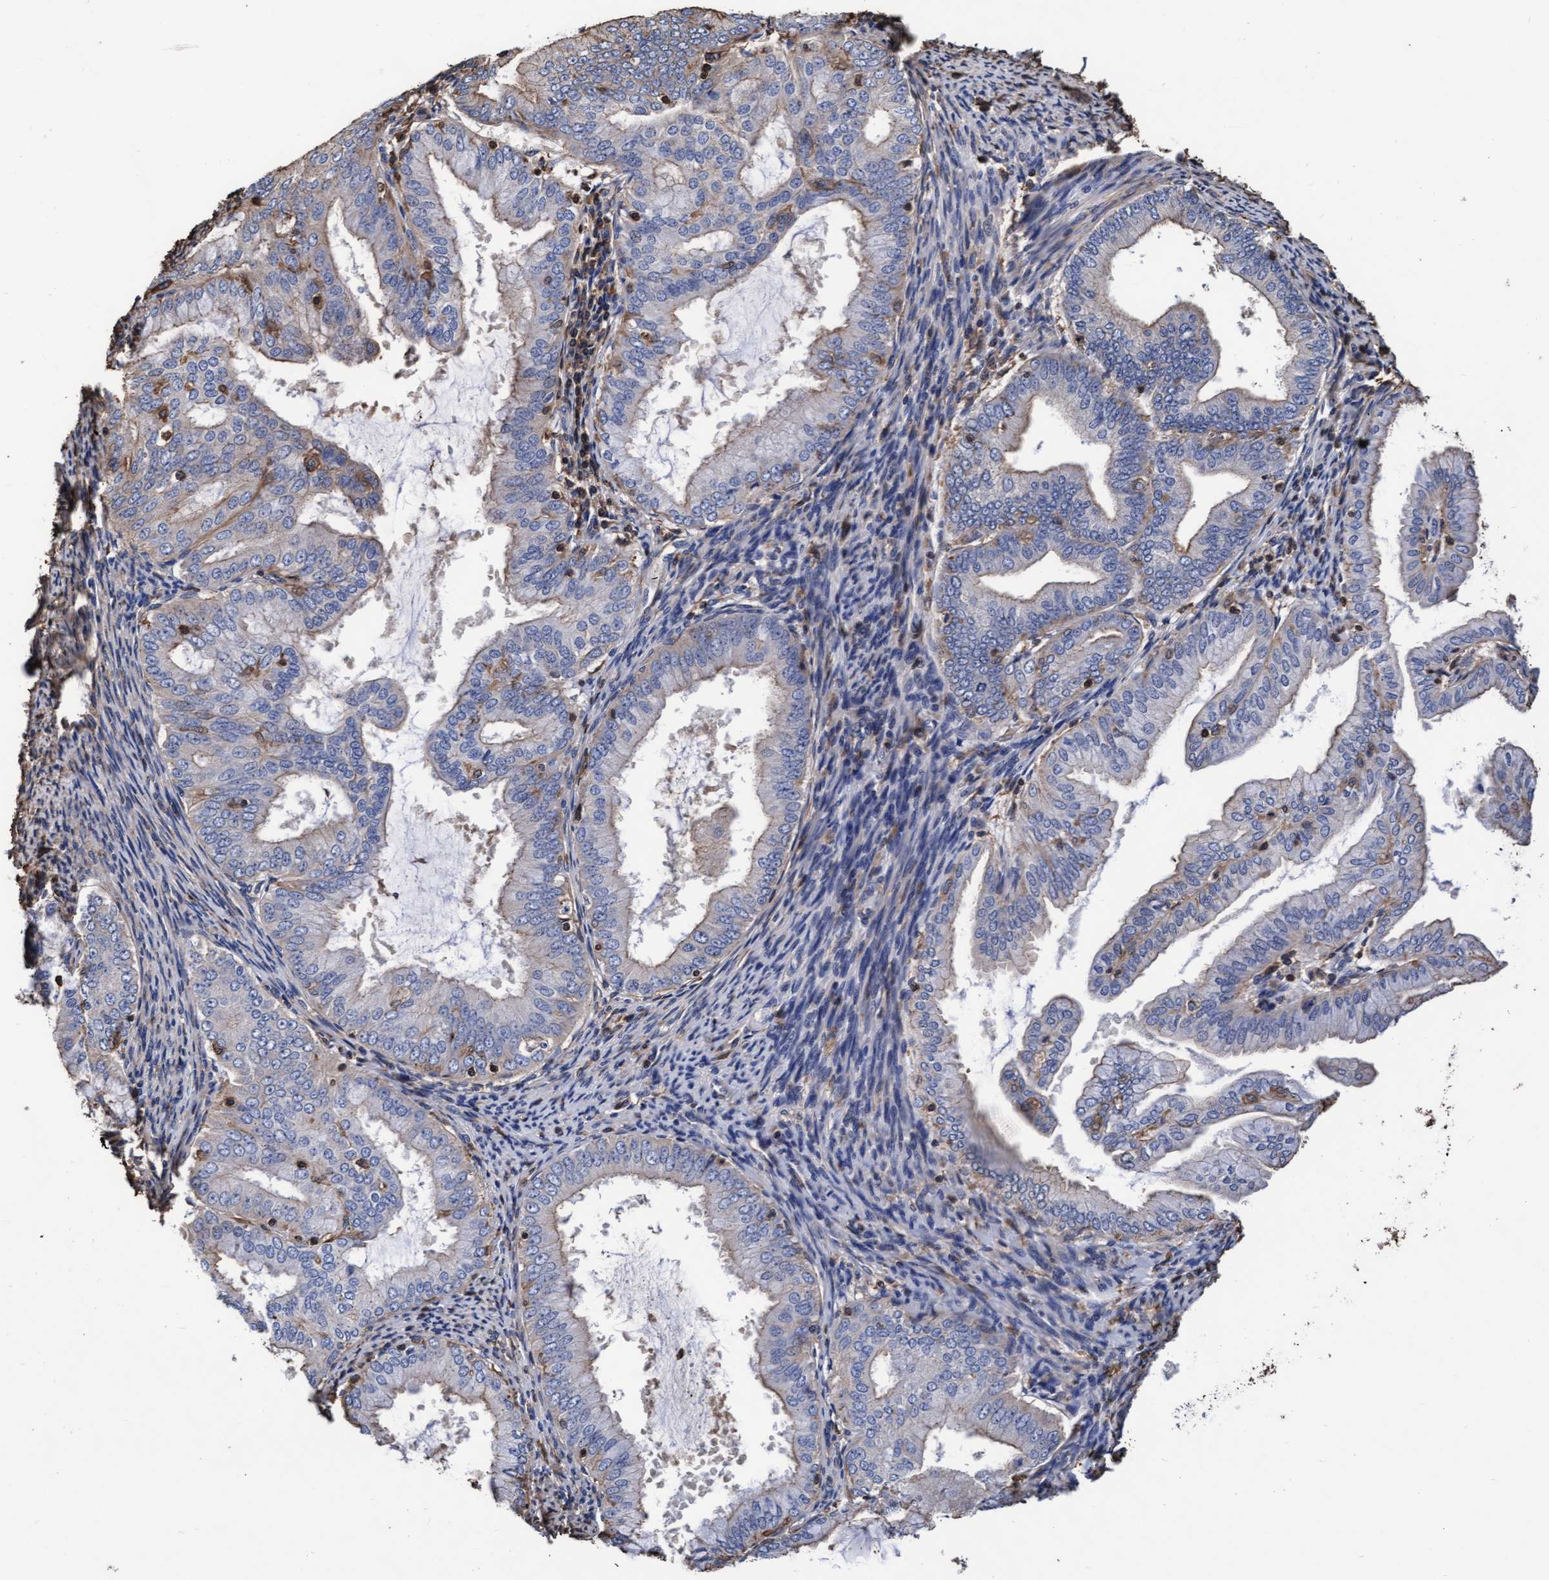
{"staining": {"intensity": "weak", "quantity": "25%-75%", "location": "cytoplasmic/membranous"}, "tissue": "endometrial cancer", "cell_type": "Tumor cells", "image_type": "cancer", "snomed": [{"axis": "morphology", "description": "Adenocarcinoma, NOS"}, {"axis": "topography", "description": "Endometrium"}], "caption": "DAB immunohistochemical staining of human endometrial adenocarcinoma reveals weak cytoplasmic/membranous protein positivity in approximately 25%-75% of tumor cells. (DAB (3,3'-diaminobenzidine) = brown stain, brightfield microscopy at high magnification).", "gene": "GRHPR", "patient": {"sex": "female", "age": 63}}